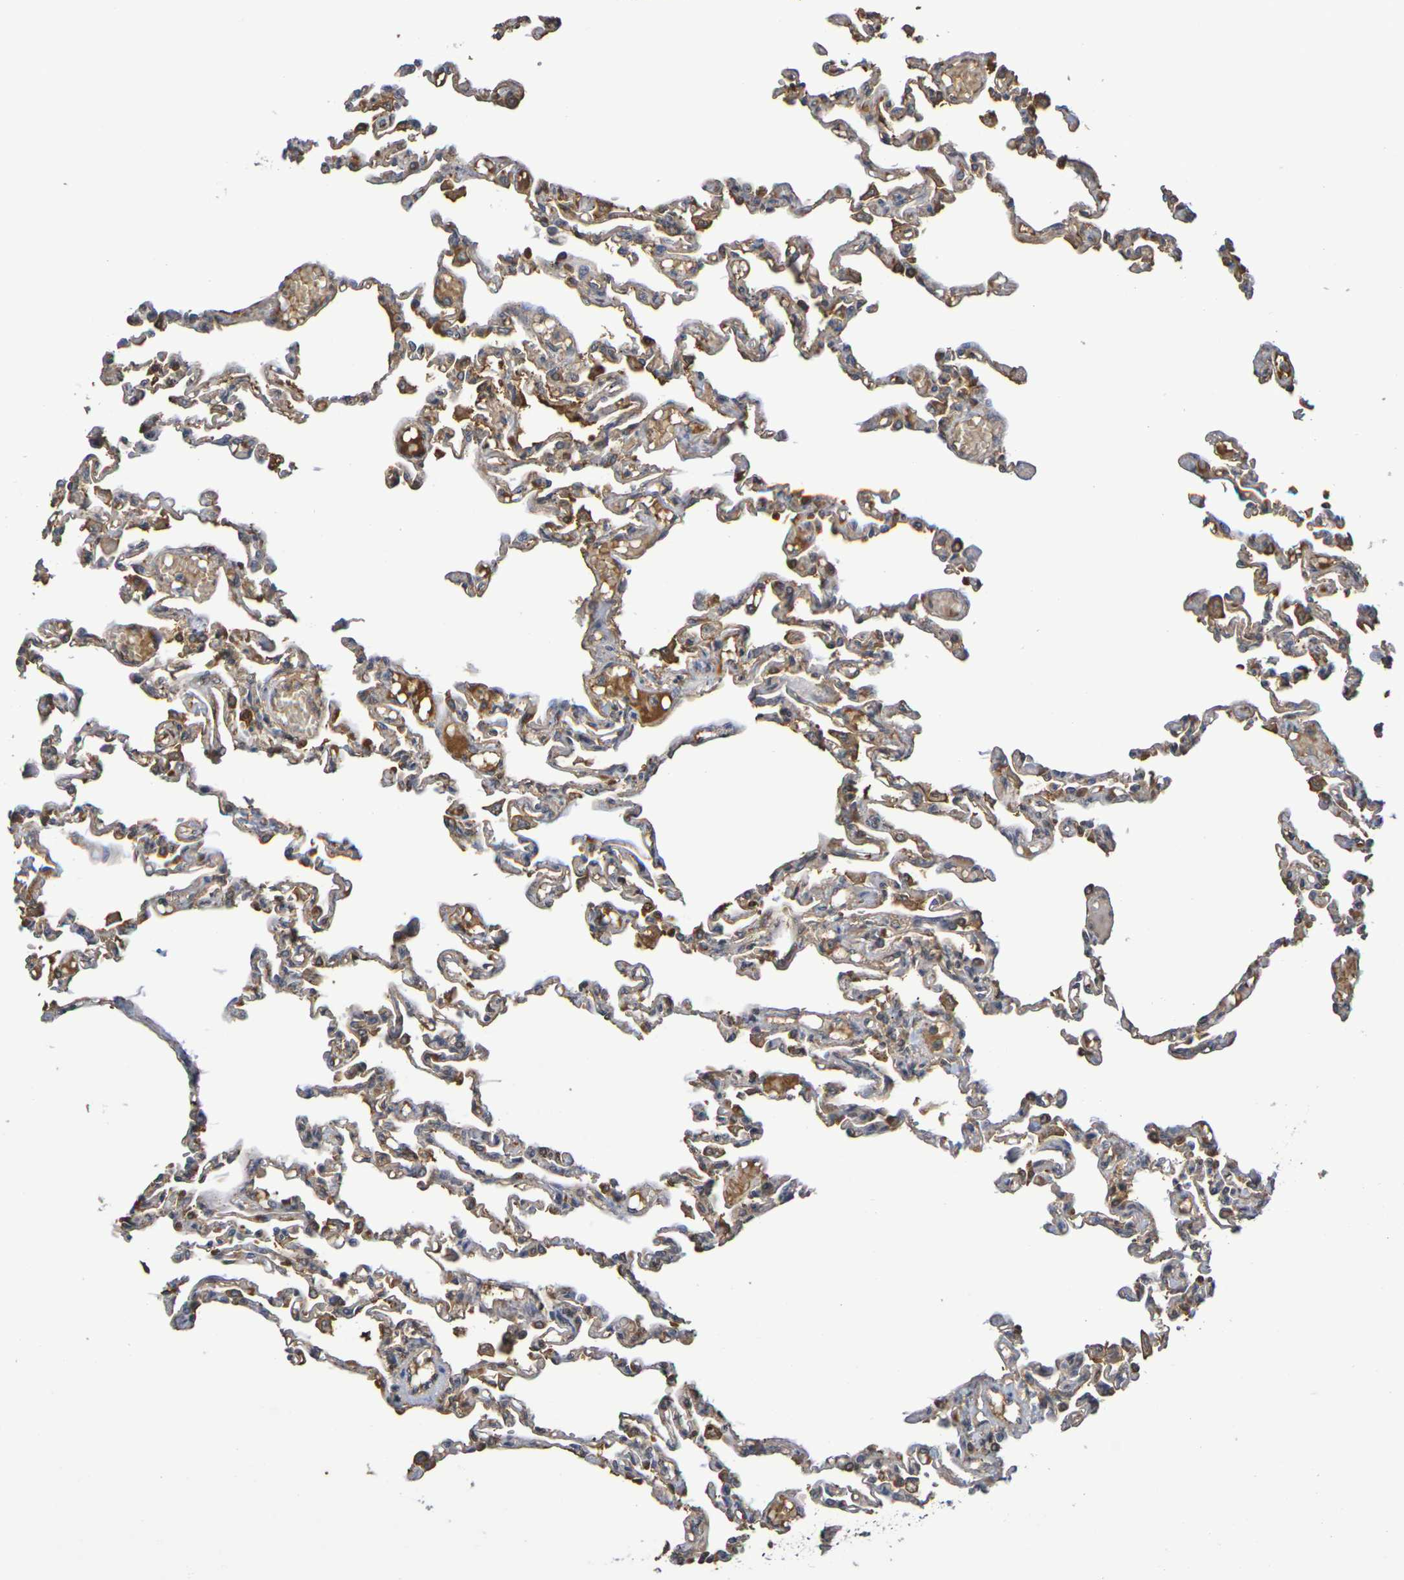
{"staining": {"intensity": "moderate", "quantity": "25%-75%", "location": "cytoplasmic/membranous"}, "tissue": "lung", "cell_type": "Alveolar cells", "image_type": "normal", "snomed": [{"axis": "morphology", "description": "Normal tissue, NOS"}, {"axis": "topography", "description": "Lung"}], "caption": "Benign lung reveals moderate cytoplasmic/membranous staining in approximately 25%-75% of alveolar cells.", "gene": "TERF2", "patient": {"sex": "male", "age": 21}}